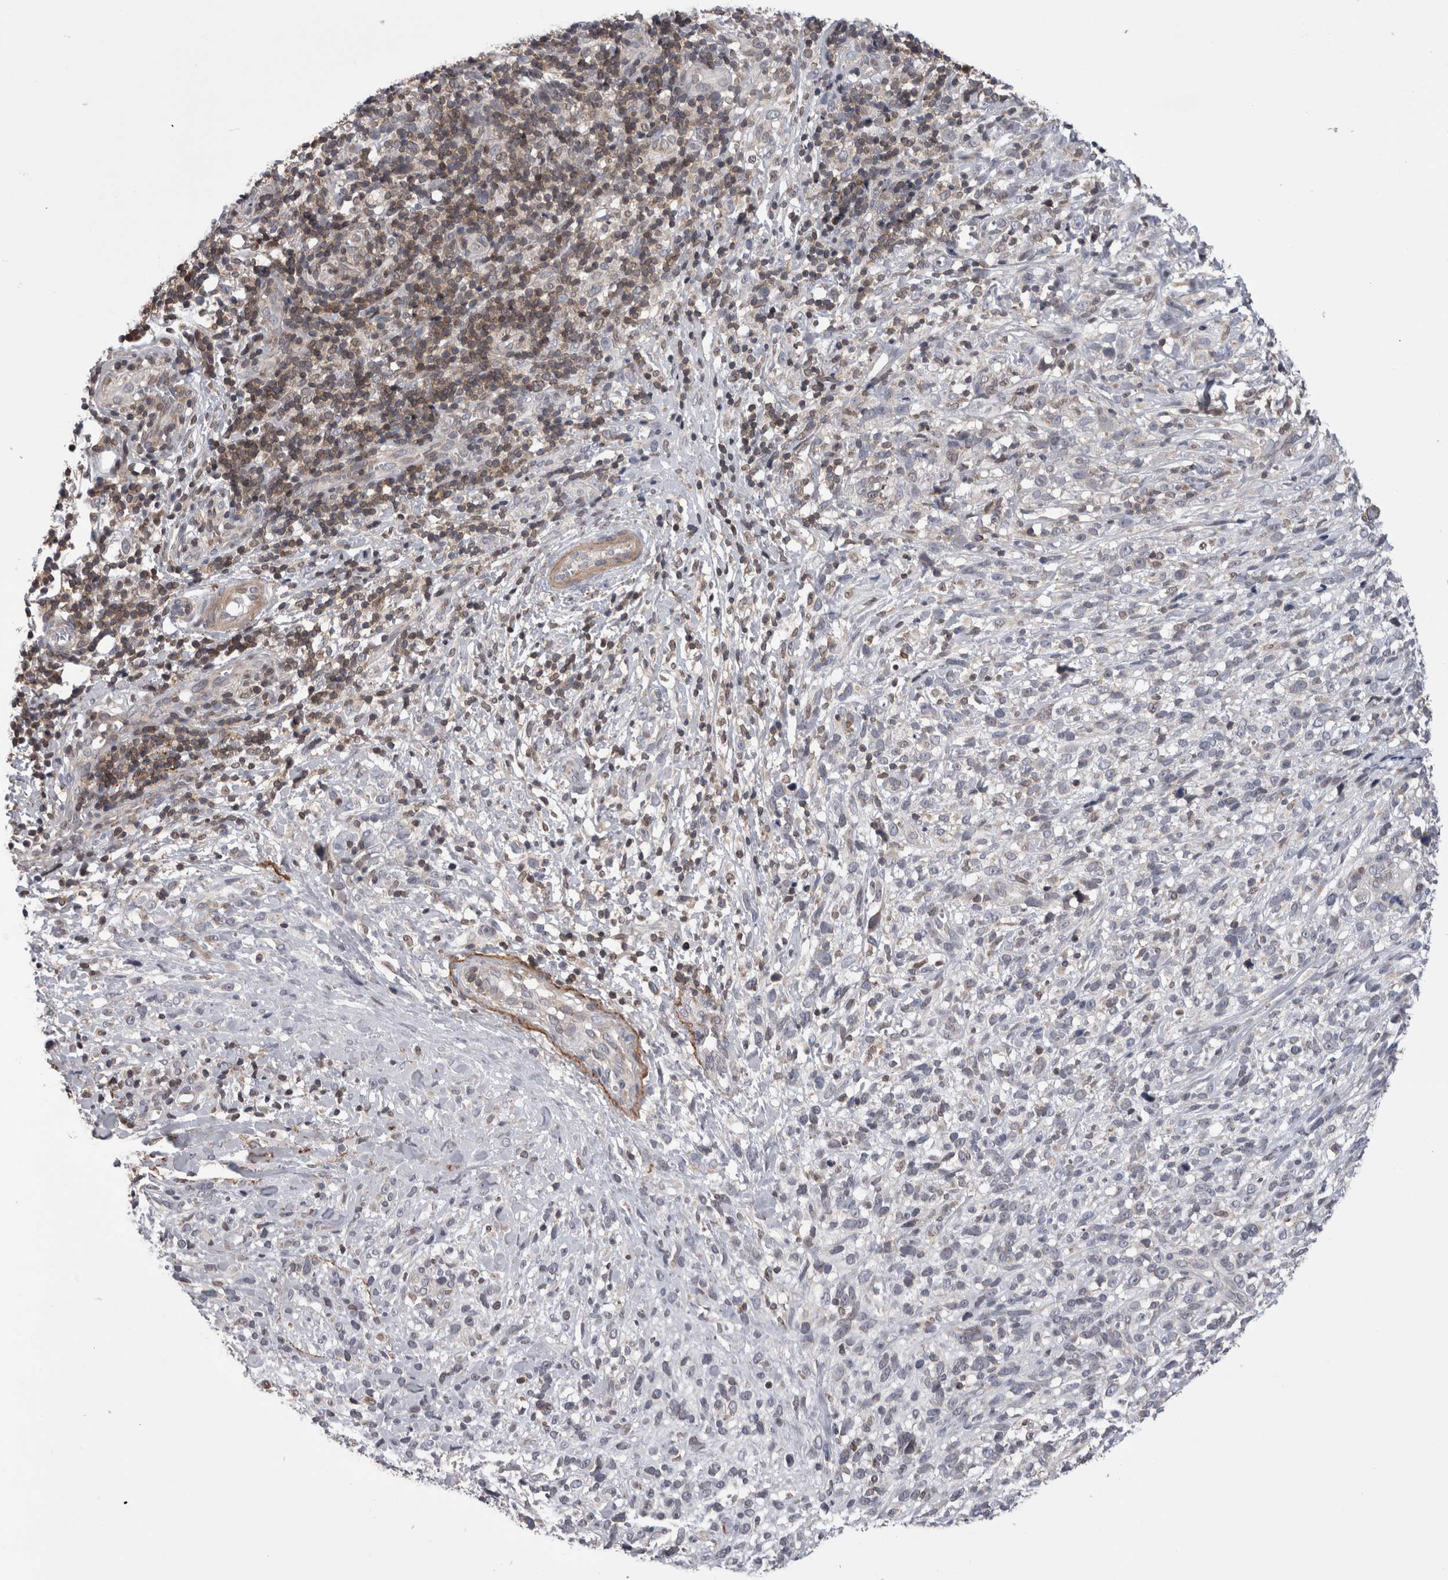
{"staining": {"intensity": "negative", "quantity": "none", "location": "none"}, "tissue": "melanoma", "cell_type": "Tumor cells", "image_type": "cancer", "snomed": [{"axis": "morphology", "description": "Malignant melanoma, NOS"}, {"axis": "topography", "description": "Skin"}], "caption": "Protein analysis of melanoma demonstrates no significant expression in tumor cells.", "gene": "DARS2", "patient": {"sex": "female", "age": 55}}